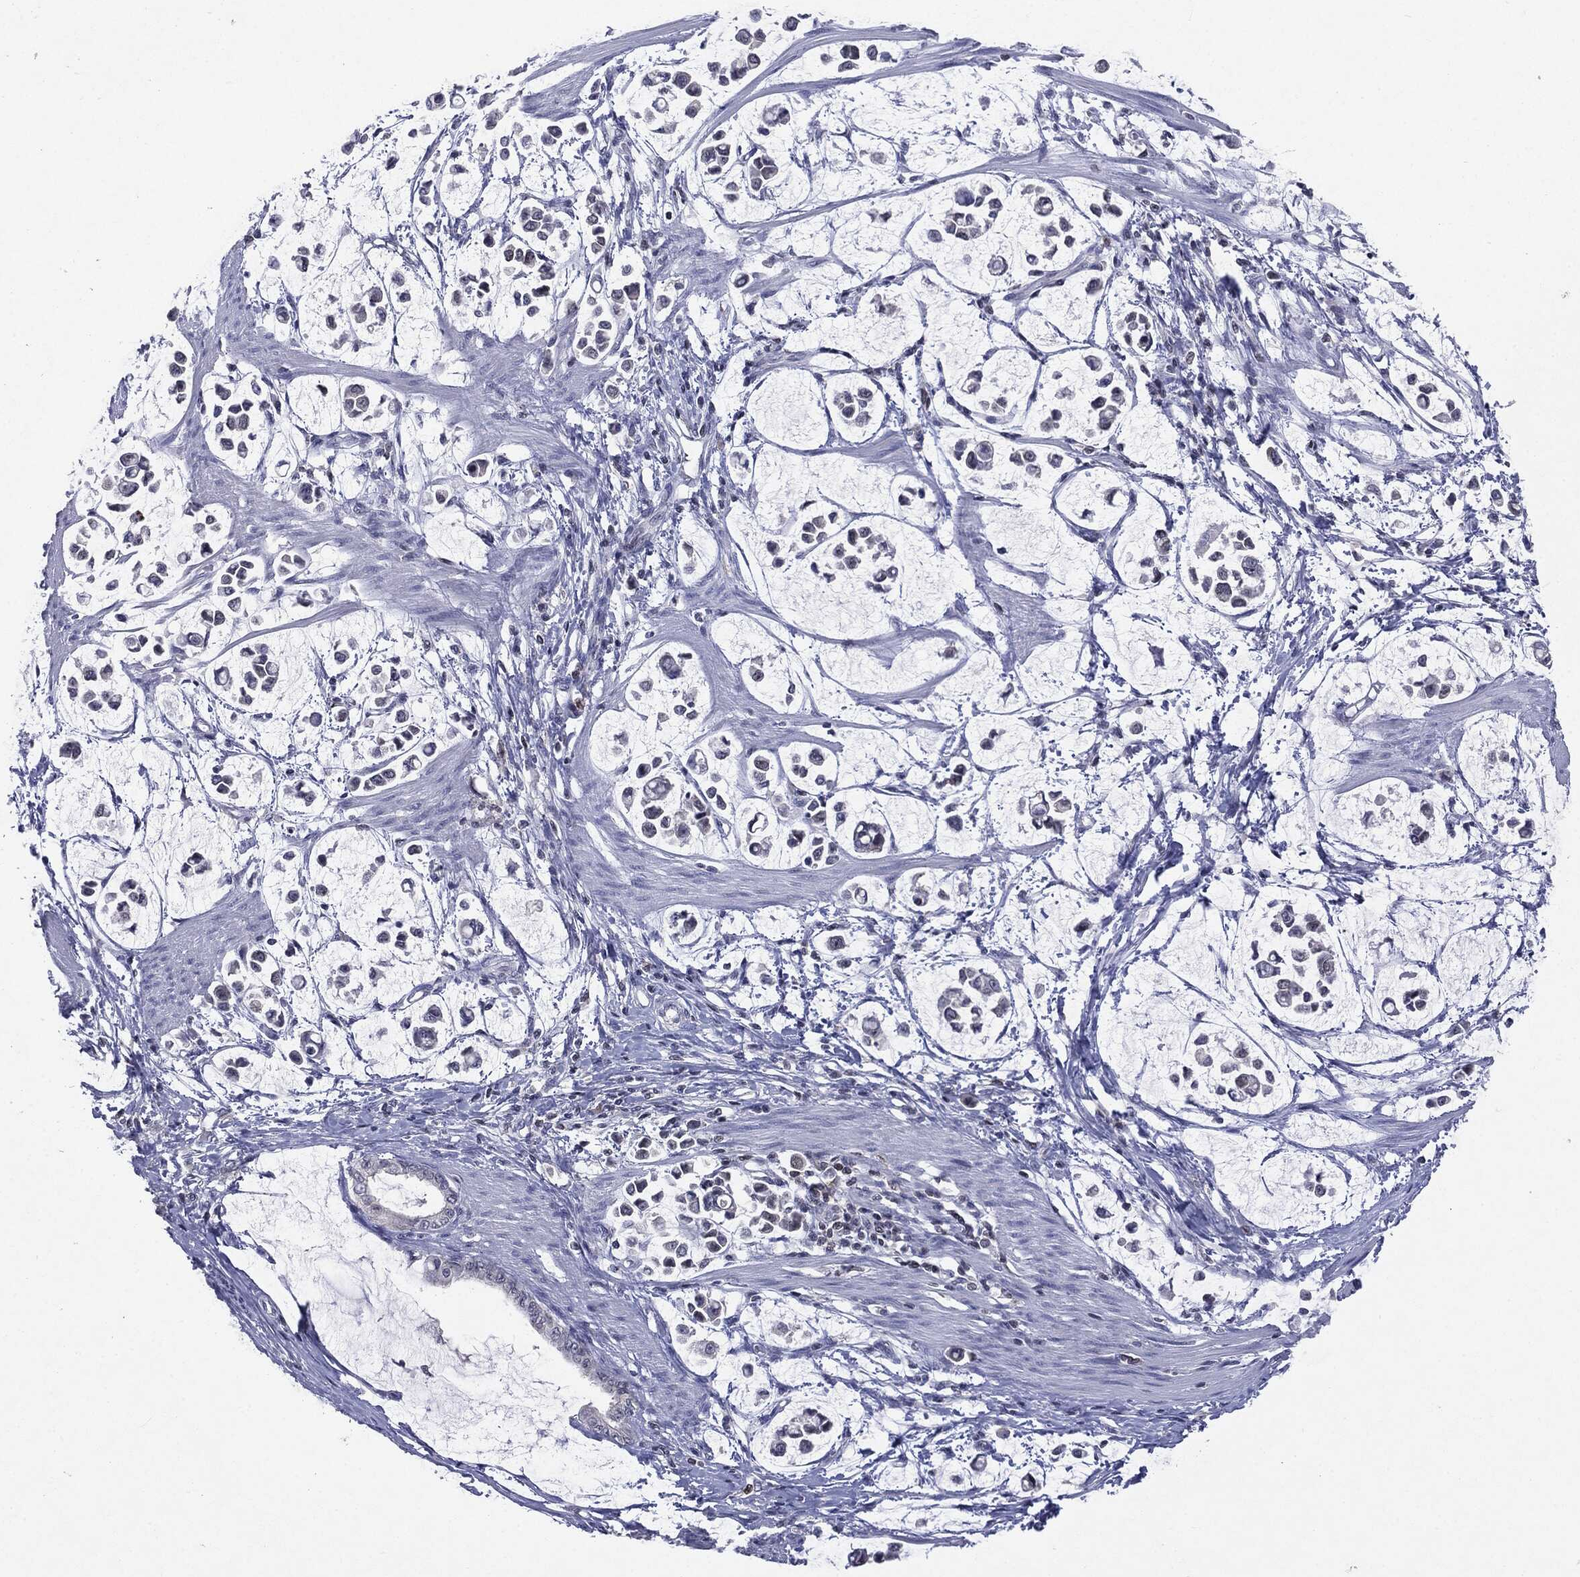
{"staining": {"intensity": "negative", "quantity": "none", "location": "none"}, "tissue": "stomach cancer", "cell_type": "Tumor cells", "image_type": "cancer", "snomed": [{"axis": "morphology", "description": "Adenocarcinoma, NOS"}, {"axis": "topography", "description": "Stomach"}], "caption": "Stomach cancer stained for a protein using immunohistochemistry (IHC) shows no expression tumor cells.", "gene": "KIF2C", "patient": {"sex": "male", "age": 82}}